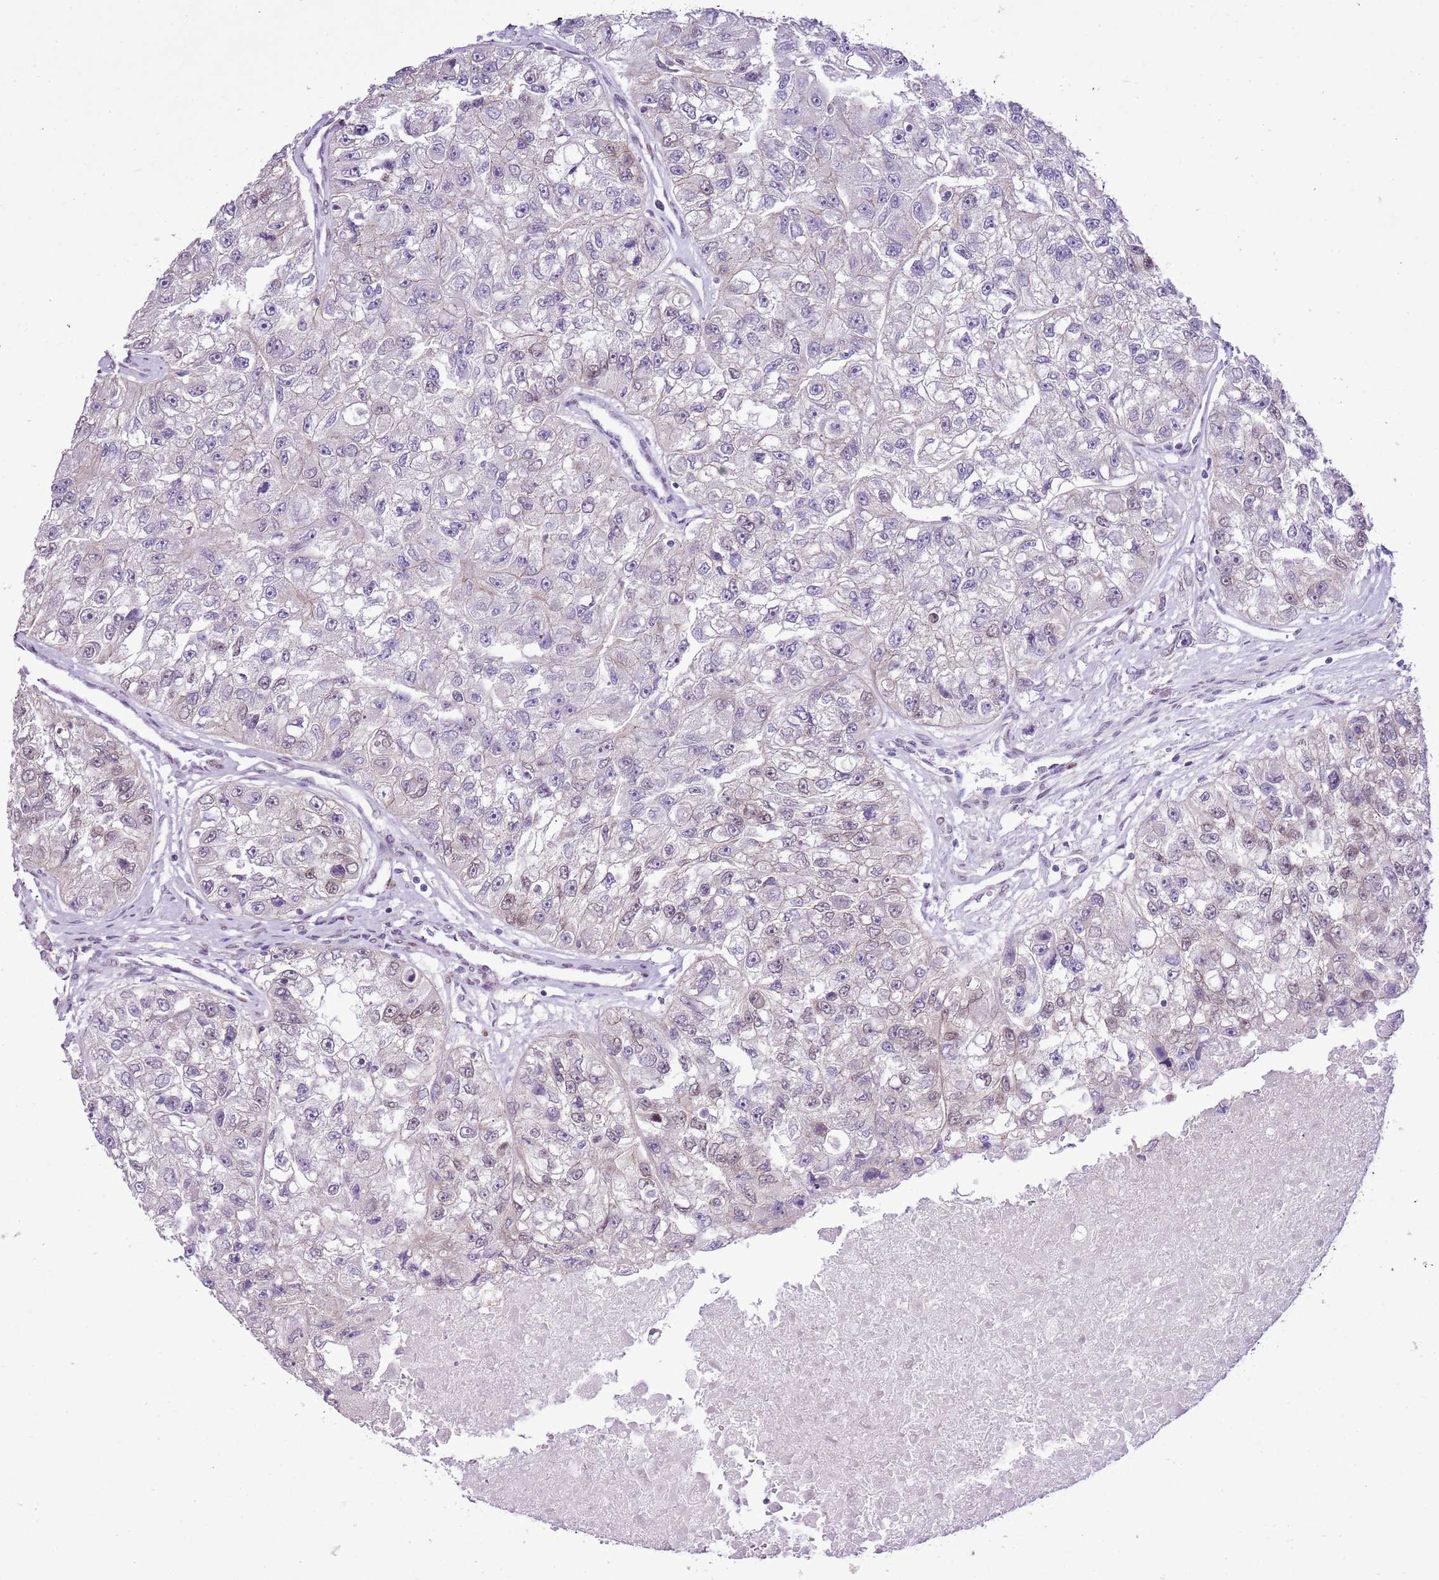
{"staining": {"intensity": "weak", "quantity": "<25%", "location": "nuclear"}, "tissue": "renal cancer", "cell_type": "Tumor cells", "image_type": "cancer", "snomed": [{"axis": "morphology", "description": "Adenocarcinoma, NOS"}, {"axis": "topography", "description": "Kidney"}], "caption": "The micrograph displays no significant expression in tumor cells of renal cancer (adenocarcinoma).", "gene": "NACC2", "patient": {"sex": "male", "age": 63}}